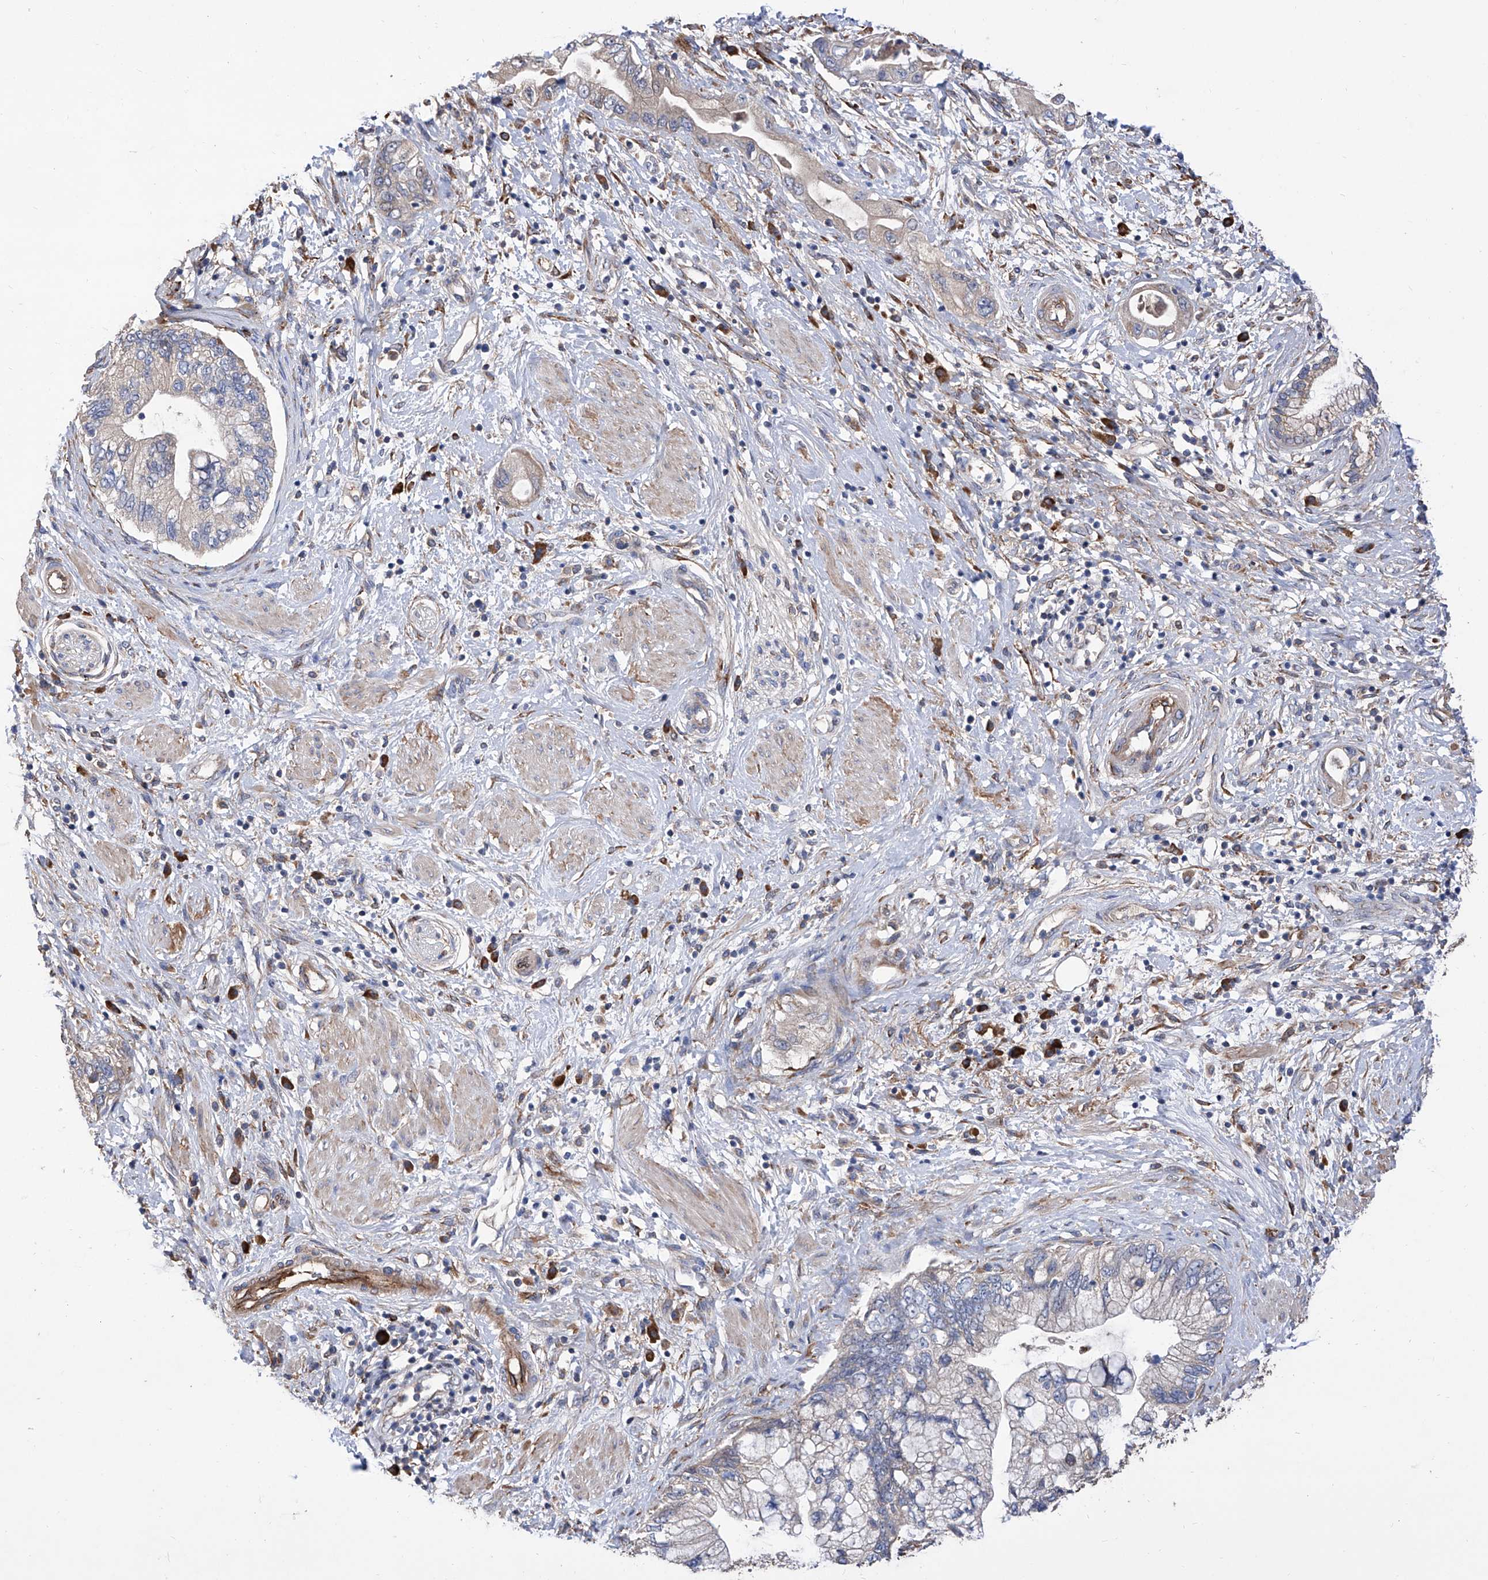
{"staining": {"intensity": "negative", "quantity": "none", "location": "none"}, "tissue": "pancreatic cancer", "cell_type": "Tumor cells", "image_type": "cancer", "snomed": [{"axis": "morphology", "description": "Adenocarcinoma, NOS"}, {"axis": "topography", "description": "Pancreas"}], "caption": "Tumor cells are negative for brown protein staining in pancreatic cancer.", "gene": "INPP5B", "patient": {"sex": "female", "age": 73}}